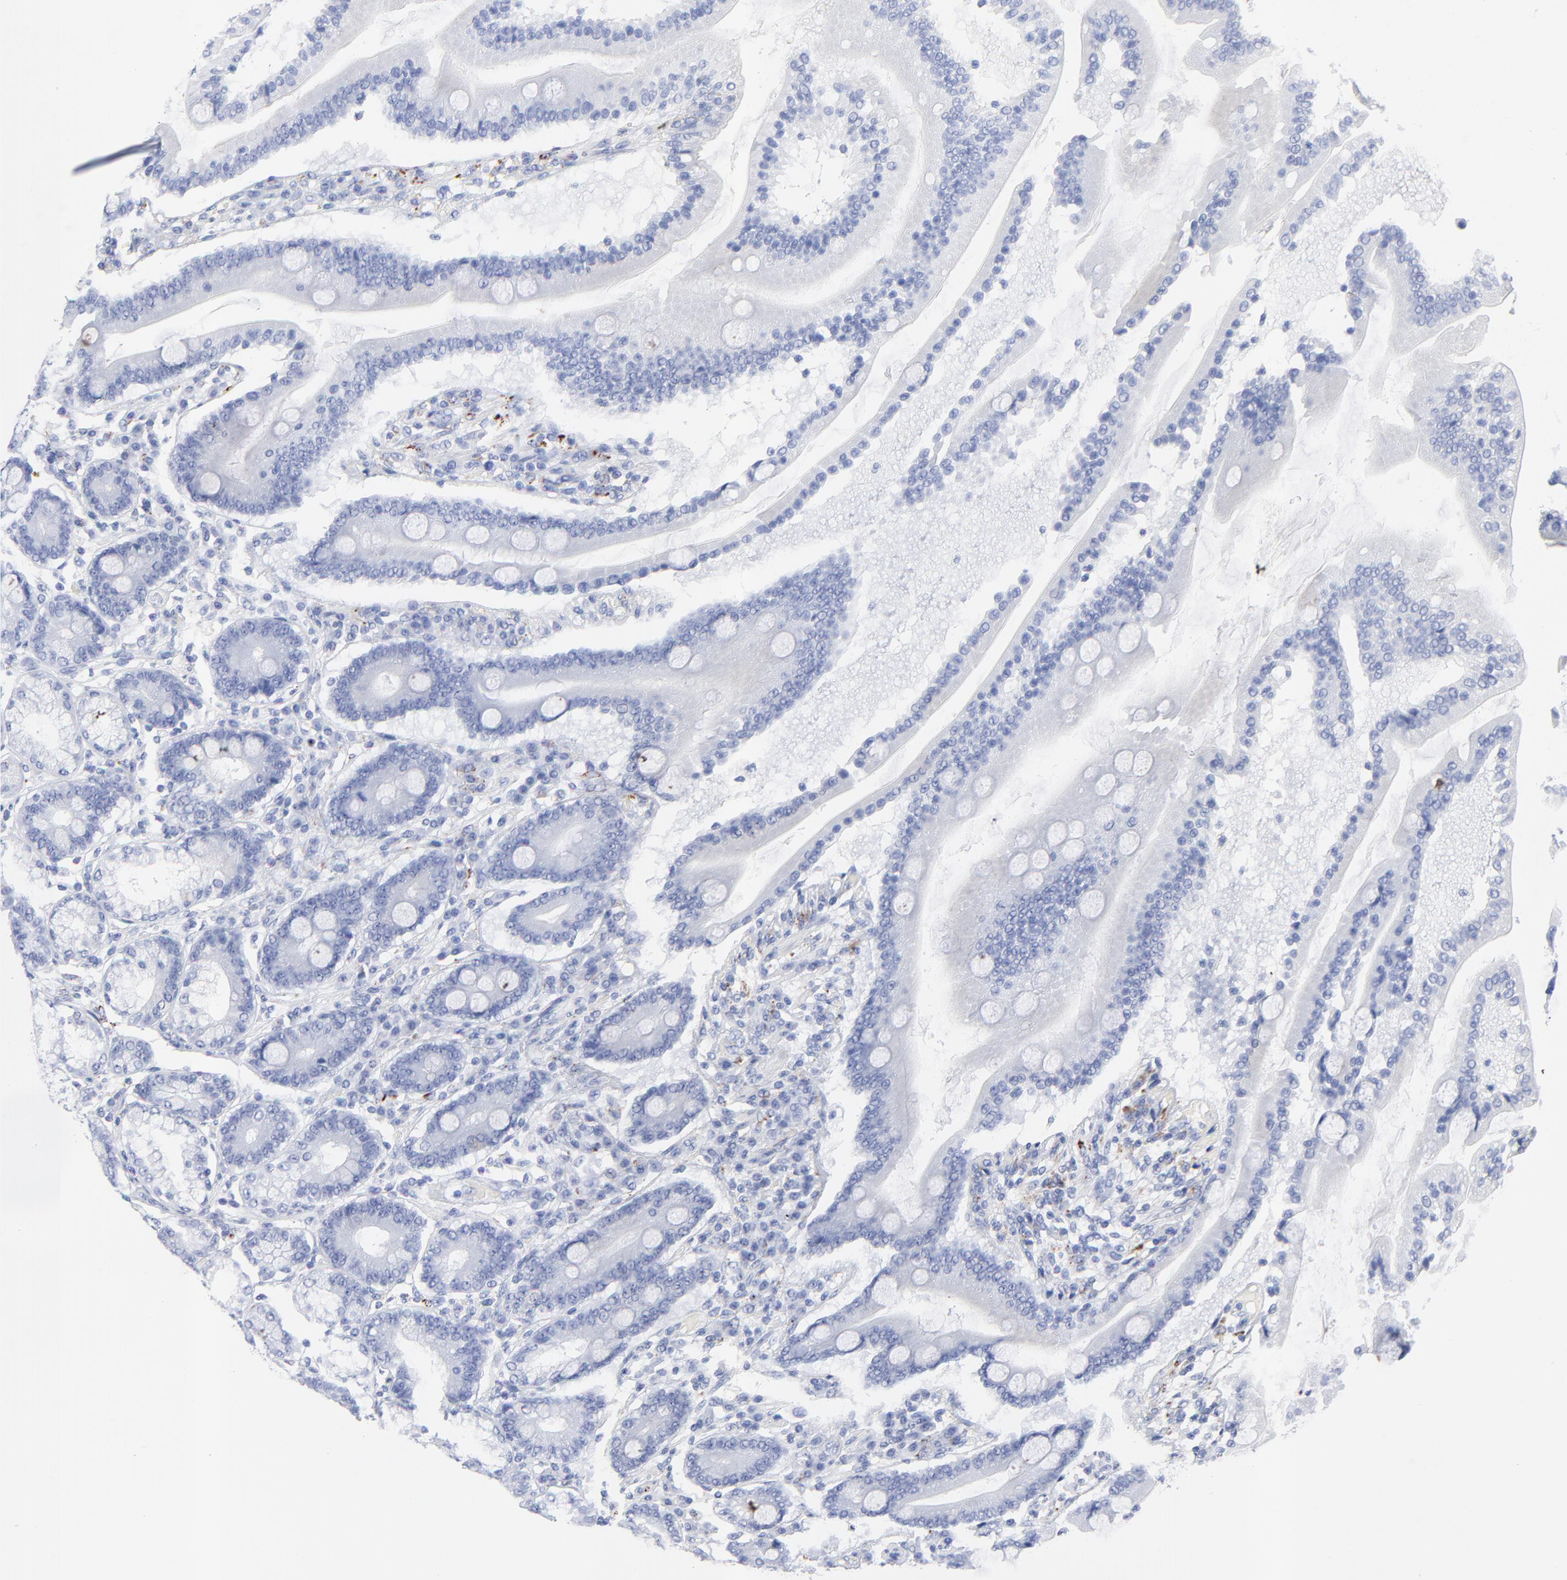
{"staining": {"intensity": "negative", "quantity": "none", "location": "none"}, "tissue": "duodenum", "cell_type": "Glandular cells", "image_type": "normal", "snomed": [{"axis": "morphology", "description": "Normal tissue, NOS"}, {"axis": "topography", "description": "Duodenum"}], "caption": "Glandular cells show no significant protein staining in unremarkable duodenum.", "gene": "CPVL", "patient": {"sex": "female", "age": 64}}